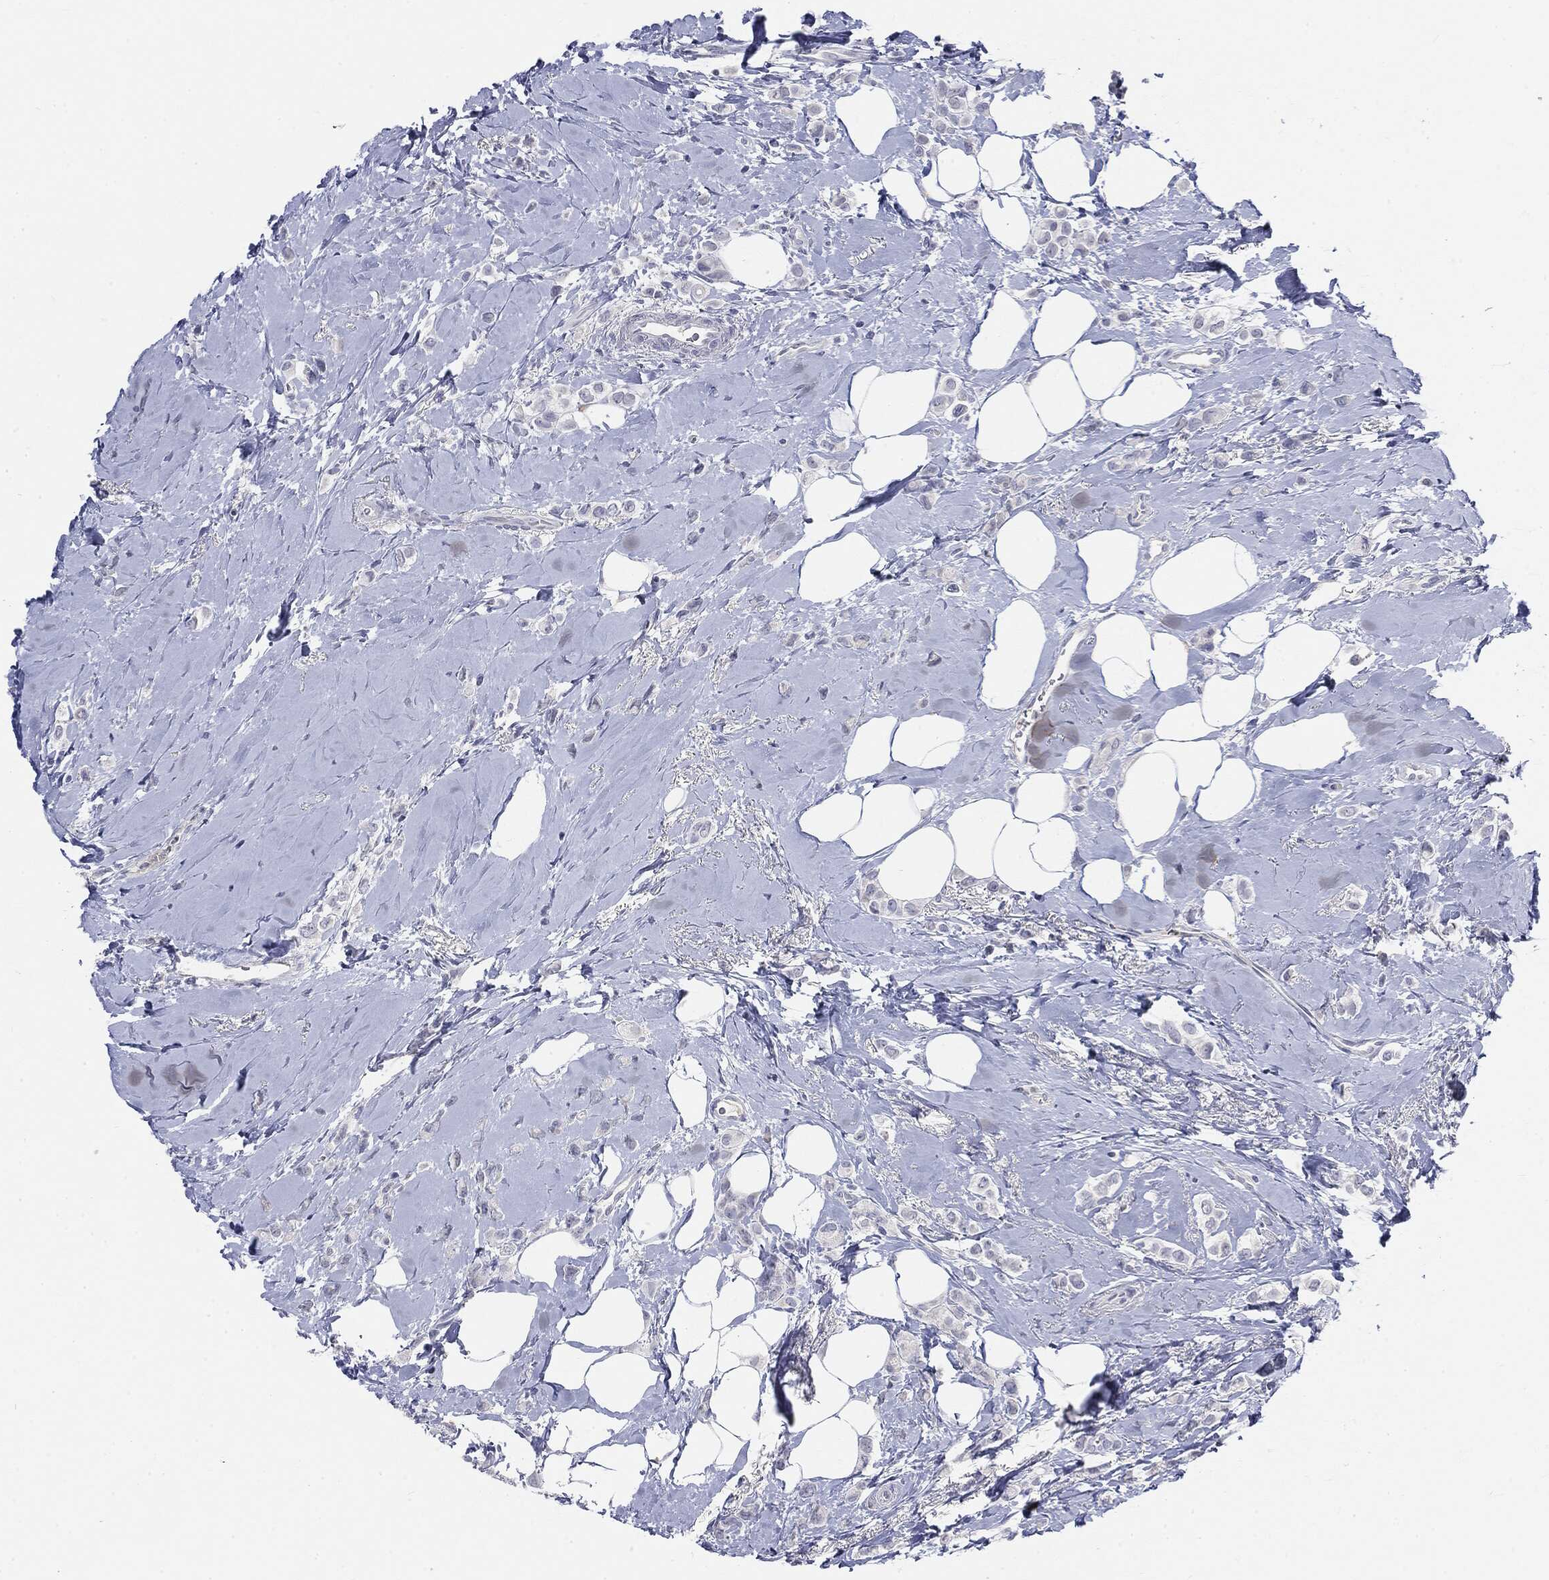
{"staining": {"intensity": "negative", "quantity": "none", "location": "none"}, "tissue": "breast cancer", "cell_type": "Tumor cells", "image_type": "cancer", "snomed": [{"axis": "morphology", "description": "Lobular carcinoma"}, {"axis": "topography", "description": "Breast"}], "caption": "This histopathology image is of lobular carcinoma (breast) stained with immunohistochemistry to label a protein in brown with the nuclei are counter-stained blue. There is no staining in tumor cells.", "gene": "CGB1", "patient": {"sex": "female", "age": 66}}